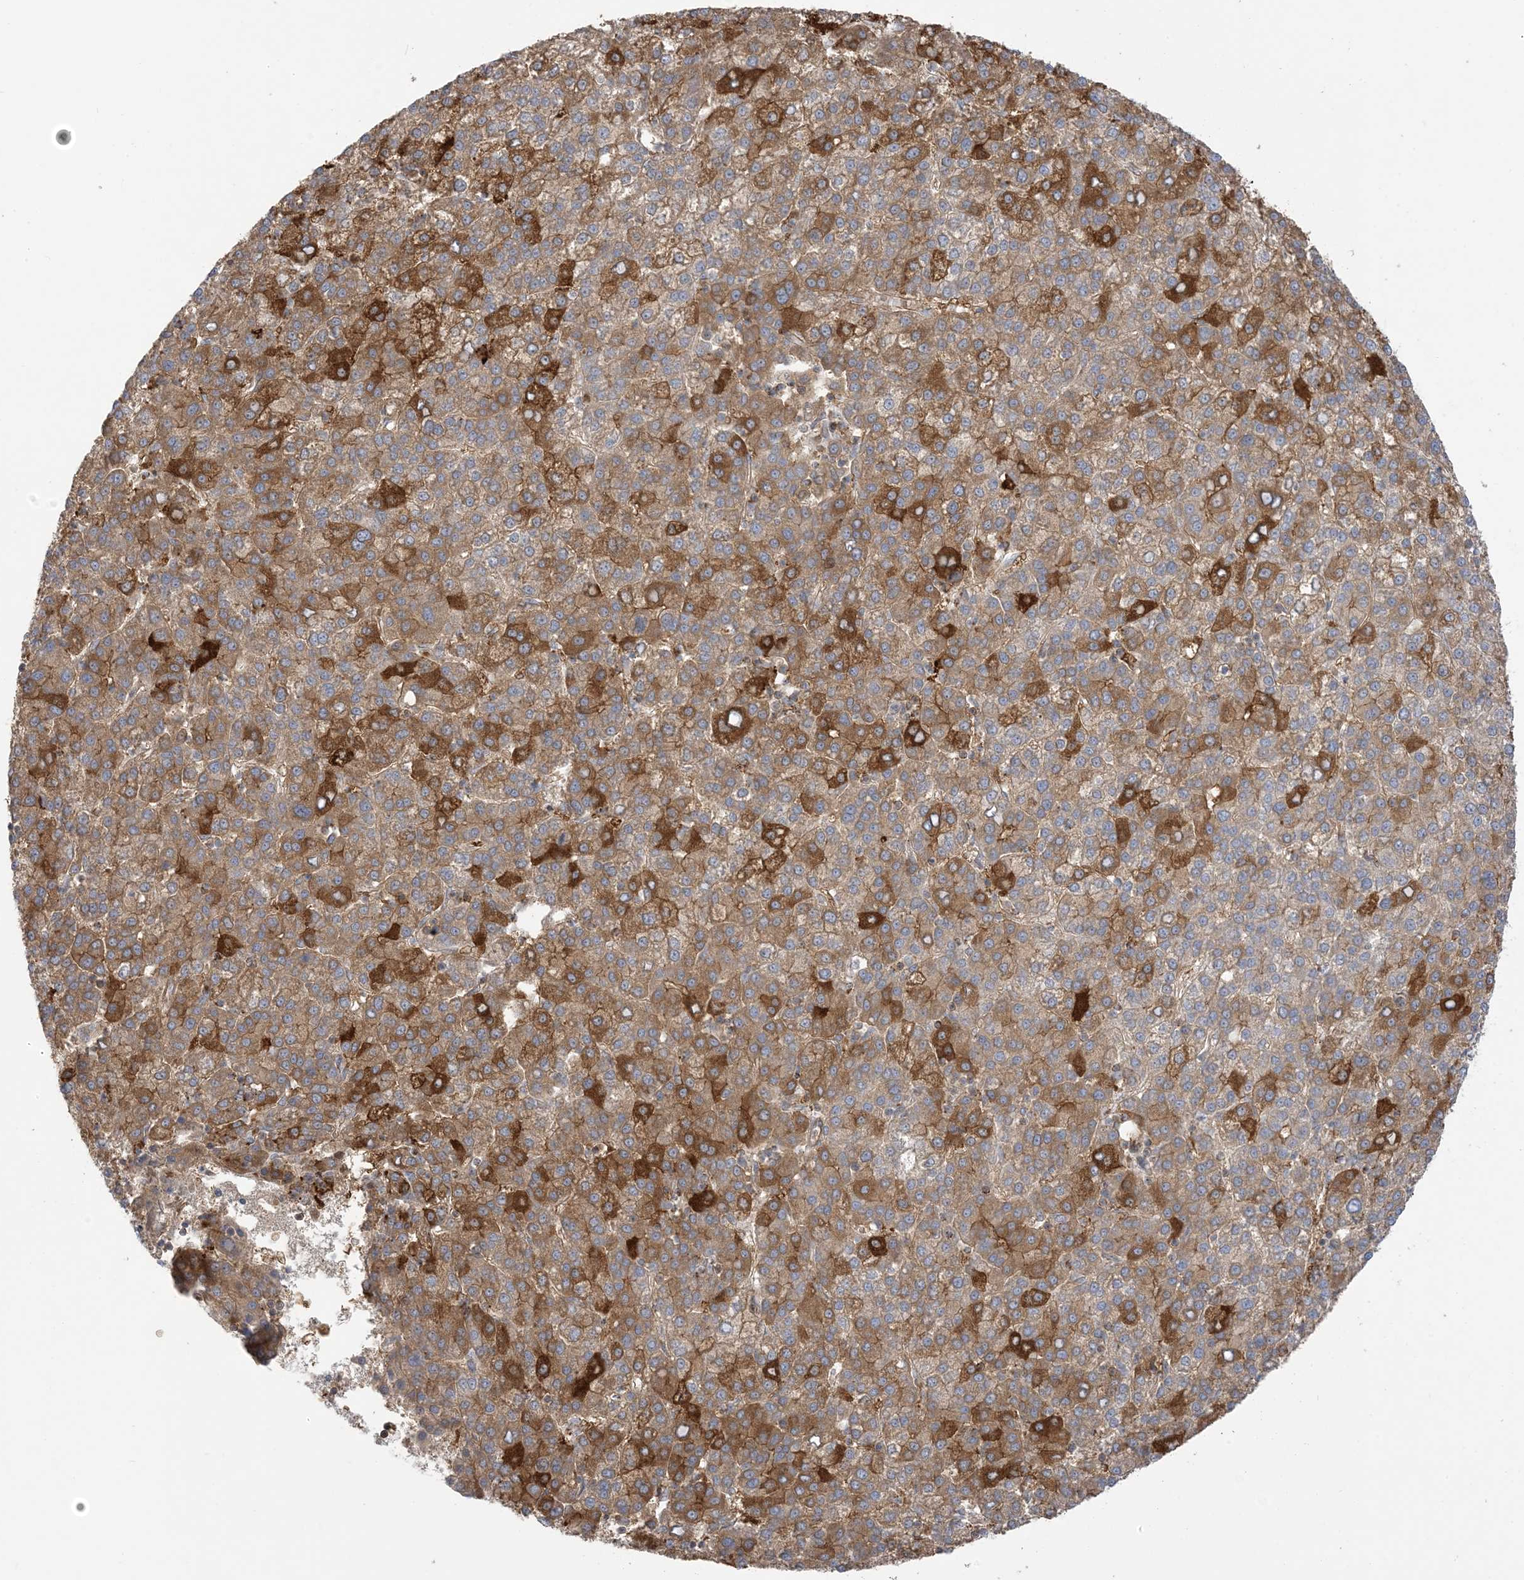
{"staining": {"intensity": "strong", "quantity": "25%-75%", "location": "cytoplasmic/membranous"}, "tissue": "liver cancer", "cell_type": "Tumor cells", "image_type": "cancer", "snomed": [{"axis": "morphology", "description": "Carcinoma, Hepatocellular, NOS"}, {"axis": "topography", "description": "Liver"}], "caption": "Protein expression analysis of human liver cancer (hepatocellular carcinoma) reveals strong cytoplasmic/membranous staining in about 25%-75% of tumor cells.", "gene": "ICMT", "patient": {"sex": "female", "age": 58}}